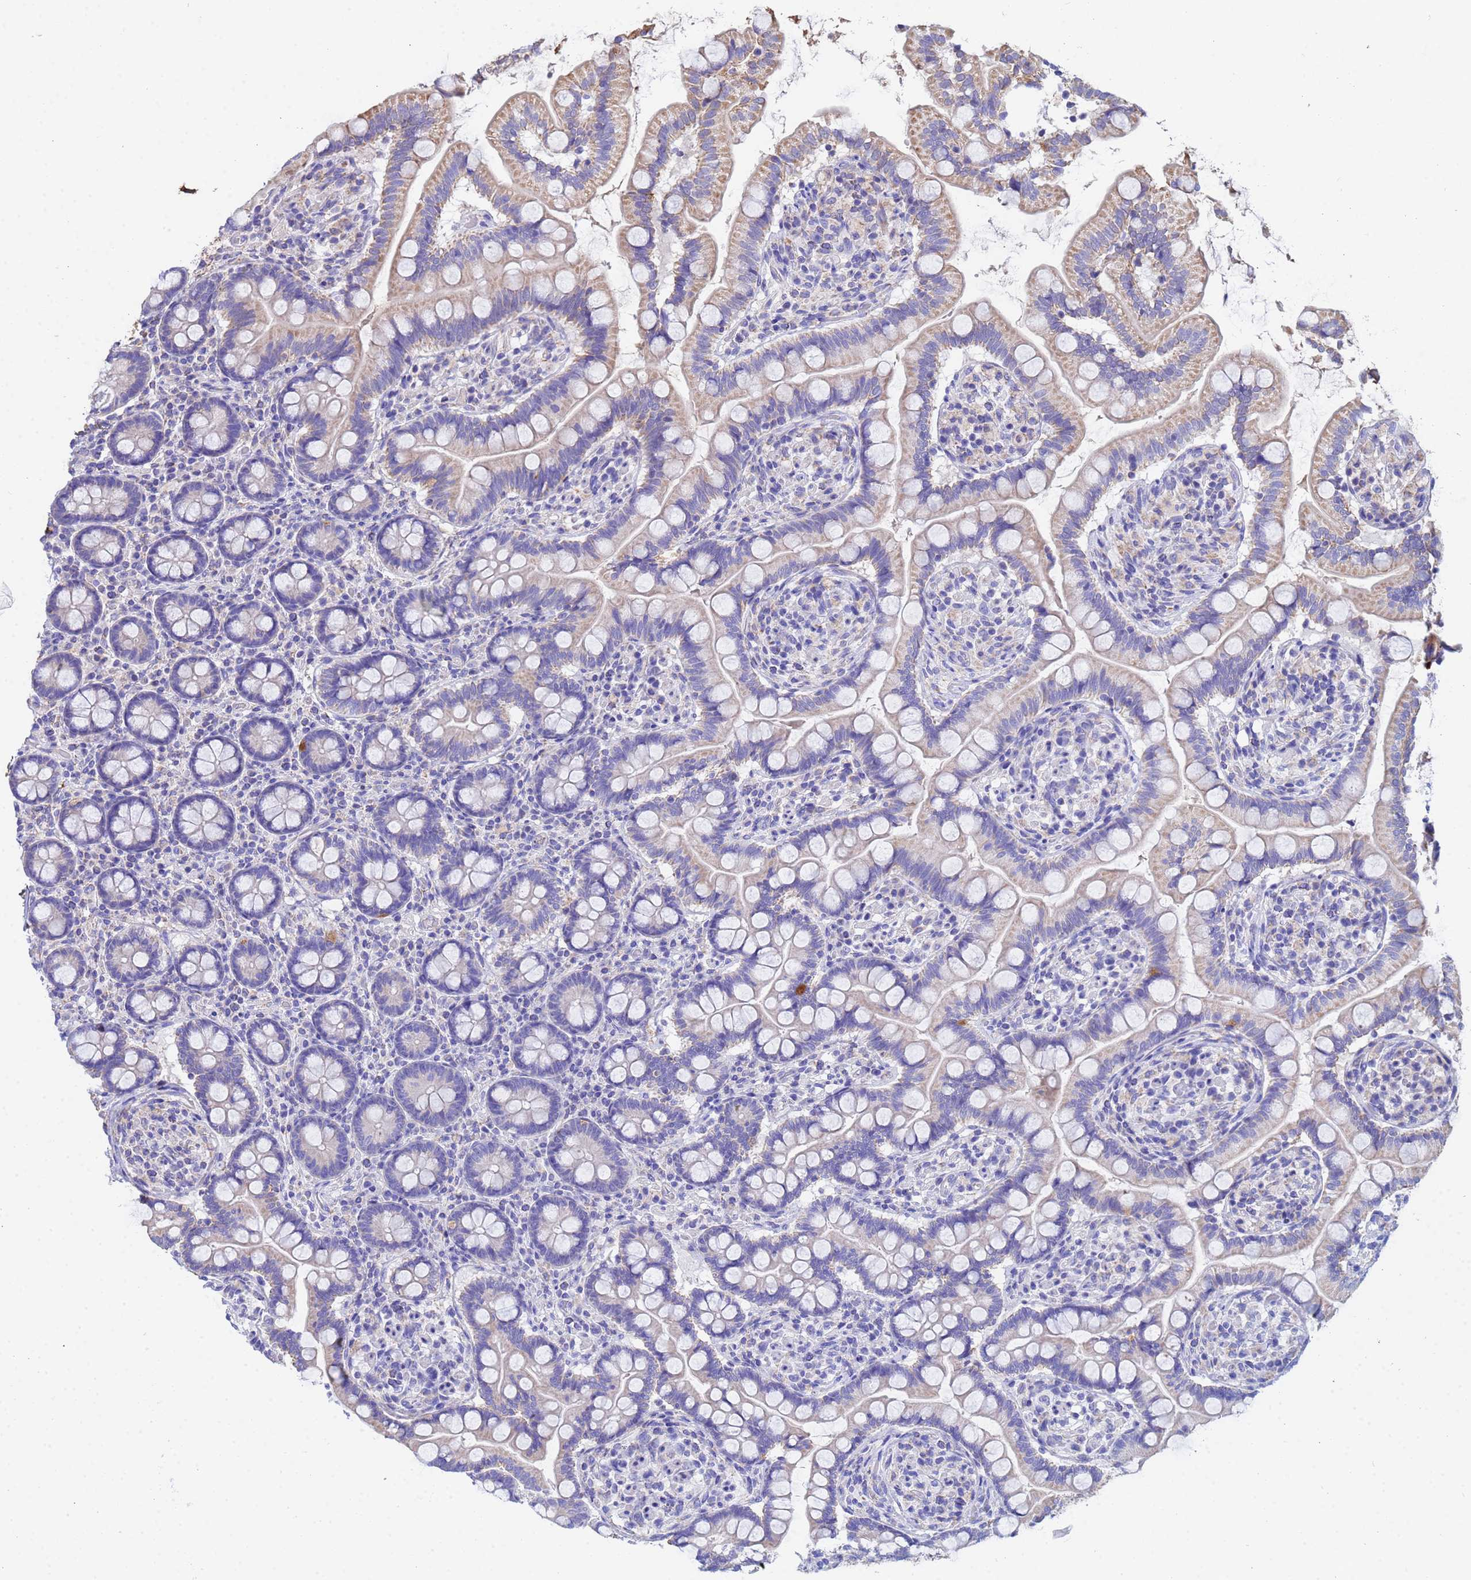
{"staining": {"intensity": "weak", "quantity": "25%-75%", "location": "cytoplasmic/membranous"}, "tissue": "small intestine", "cell_type": "Glandular cells", "image_type": "normal", "snomed": [{"axis": "morphology", "description": "Normal tissue, NOS"}, {"axis": "topography", "description": "Small intestine"}], "caption": "This histopathology image exhibits IHC staining of benign human small intestine, with low weak cytoplasmic/membranous positivity in about 25%-75% of glandular cells.", "gene": "GLUD1", "patient": {"sex": "female", "age": 64}}